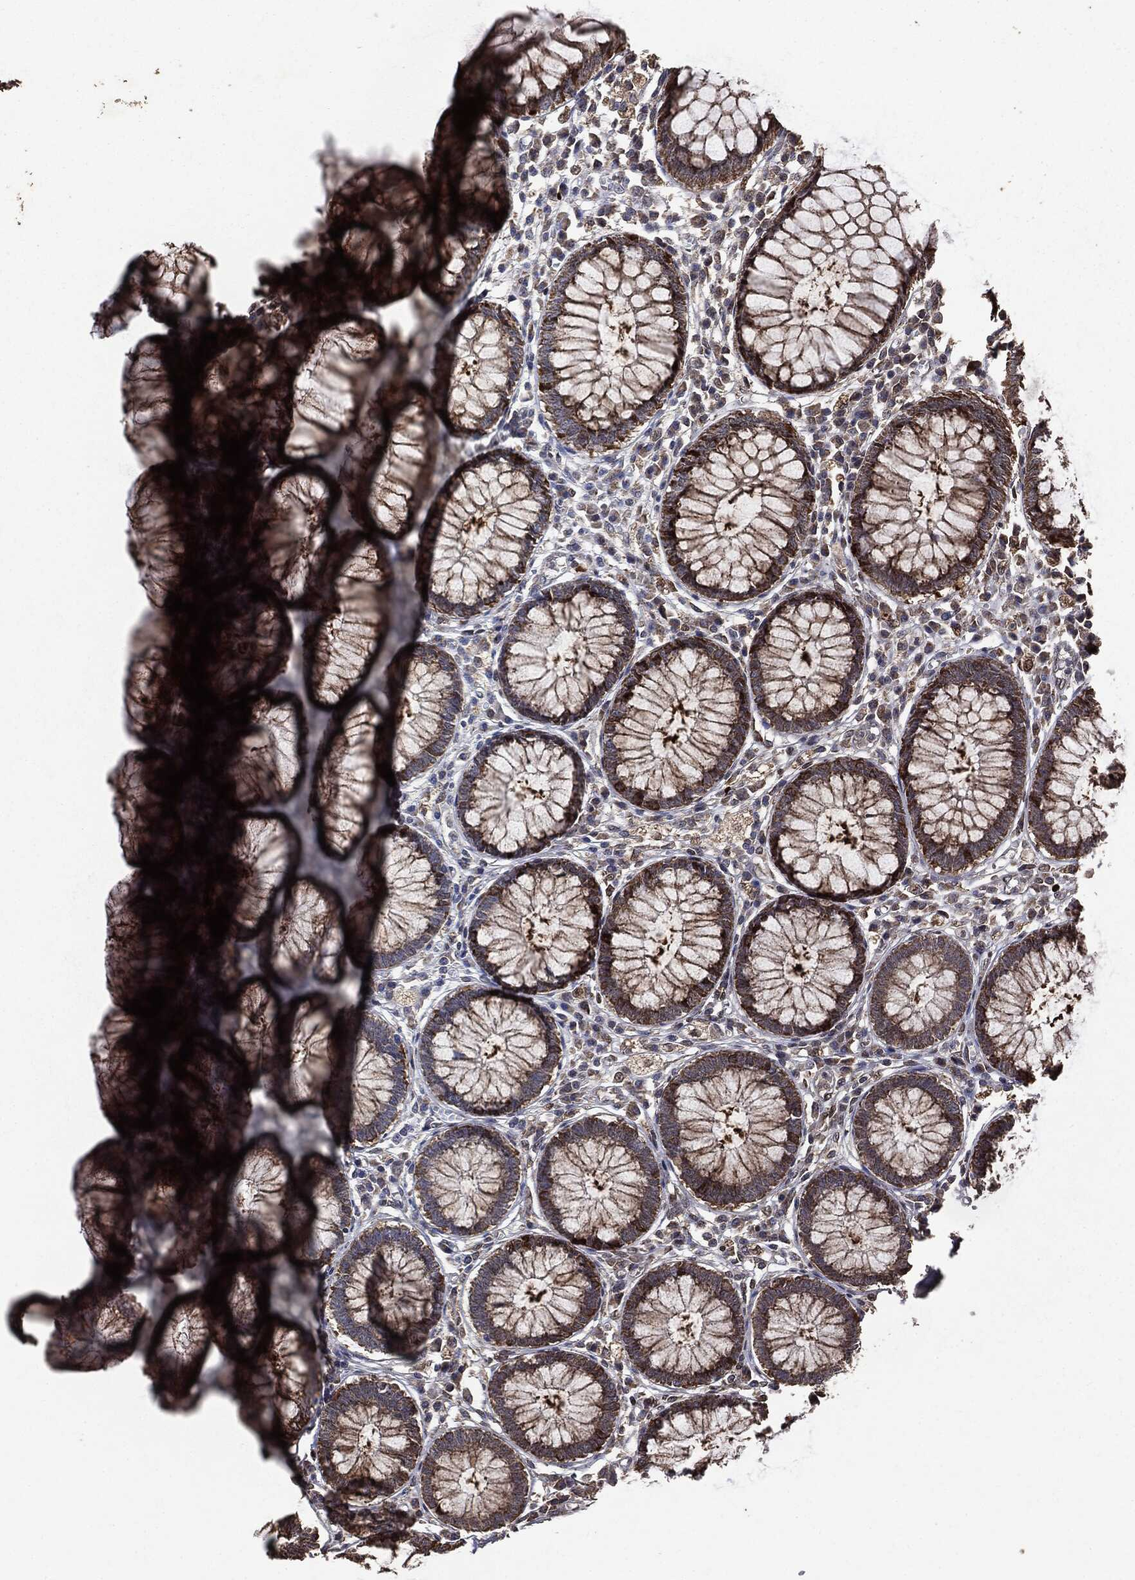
{"staining": {"intensity": "strong", "quantity": ">75%", "location": "nuclear"}, "tissue": "colon", "cell_type": "Endothelial cells", "image_type": "normal", "snomed": [{"axis": "morphology", "description": "Normal tissue, NOS"}, {"axis": "topography", "description": "Colon"}], "caption": "The photomicrograph demonstrates staining of benign colon, revealing strong nuclear protein expression (brown color) within endothelial cells.", "gene": "PPP6R2", "patient": {"sex": "male", "age": 65}}